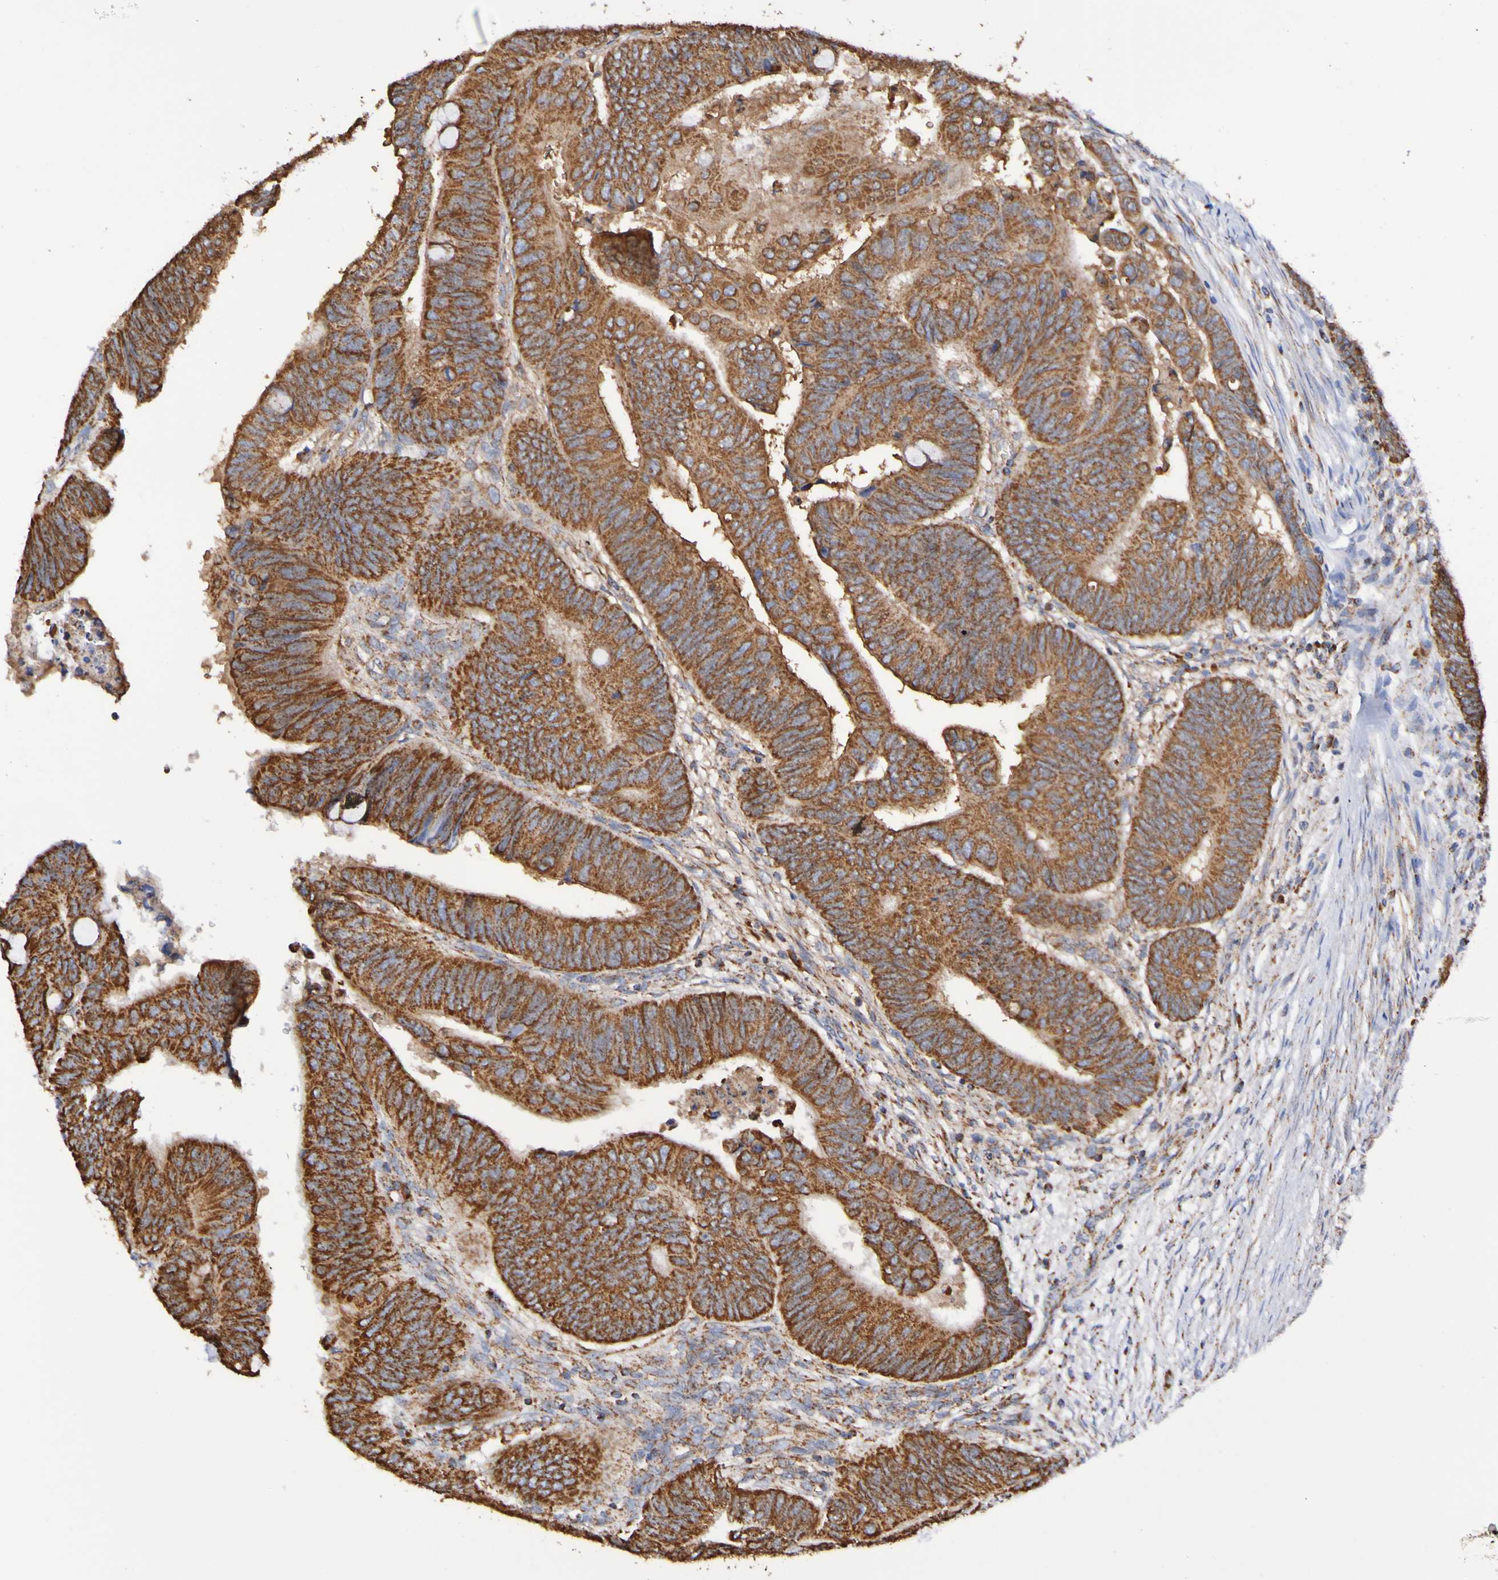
{"staining": {"intensity": "strong", "quantity": ">75%", "location": "cytoplasmic/membranous"}, "tissue": "colorectal cancer", "cell_type": "Tumor cells", "image_type": "cancer", "snomed": [{"axis": "morphology", "description": "Normal tissue, NOS"}, {"axis": "morphology", "description": "Adenocarcinoma, NOS"}, {"axis": "topography", "description": "Rectum"}, {"axis": "topography", "description": "Peripheral nerve tissue"}], "caption": "This is a histology image of IHC staining of colorectal cancer, which shows strong positivity in the cytoplasmic/membranous of tumor cells.", "gene": "IL18R1", "patient": {"sex": "male", "age": 92}}